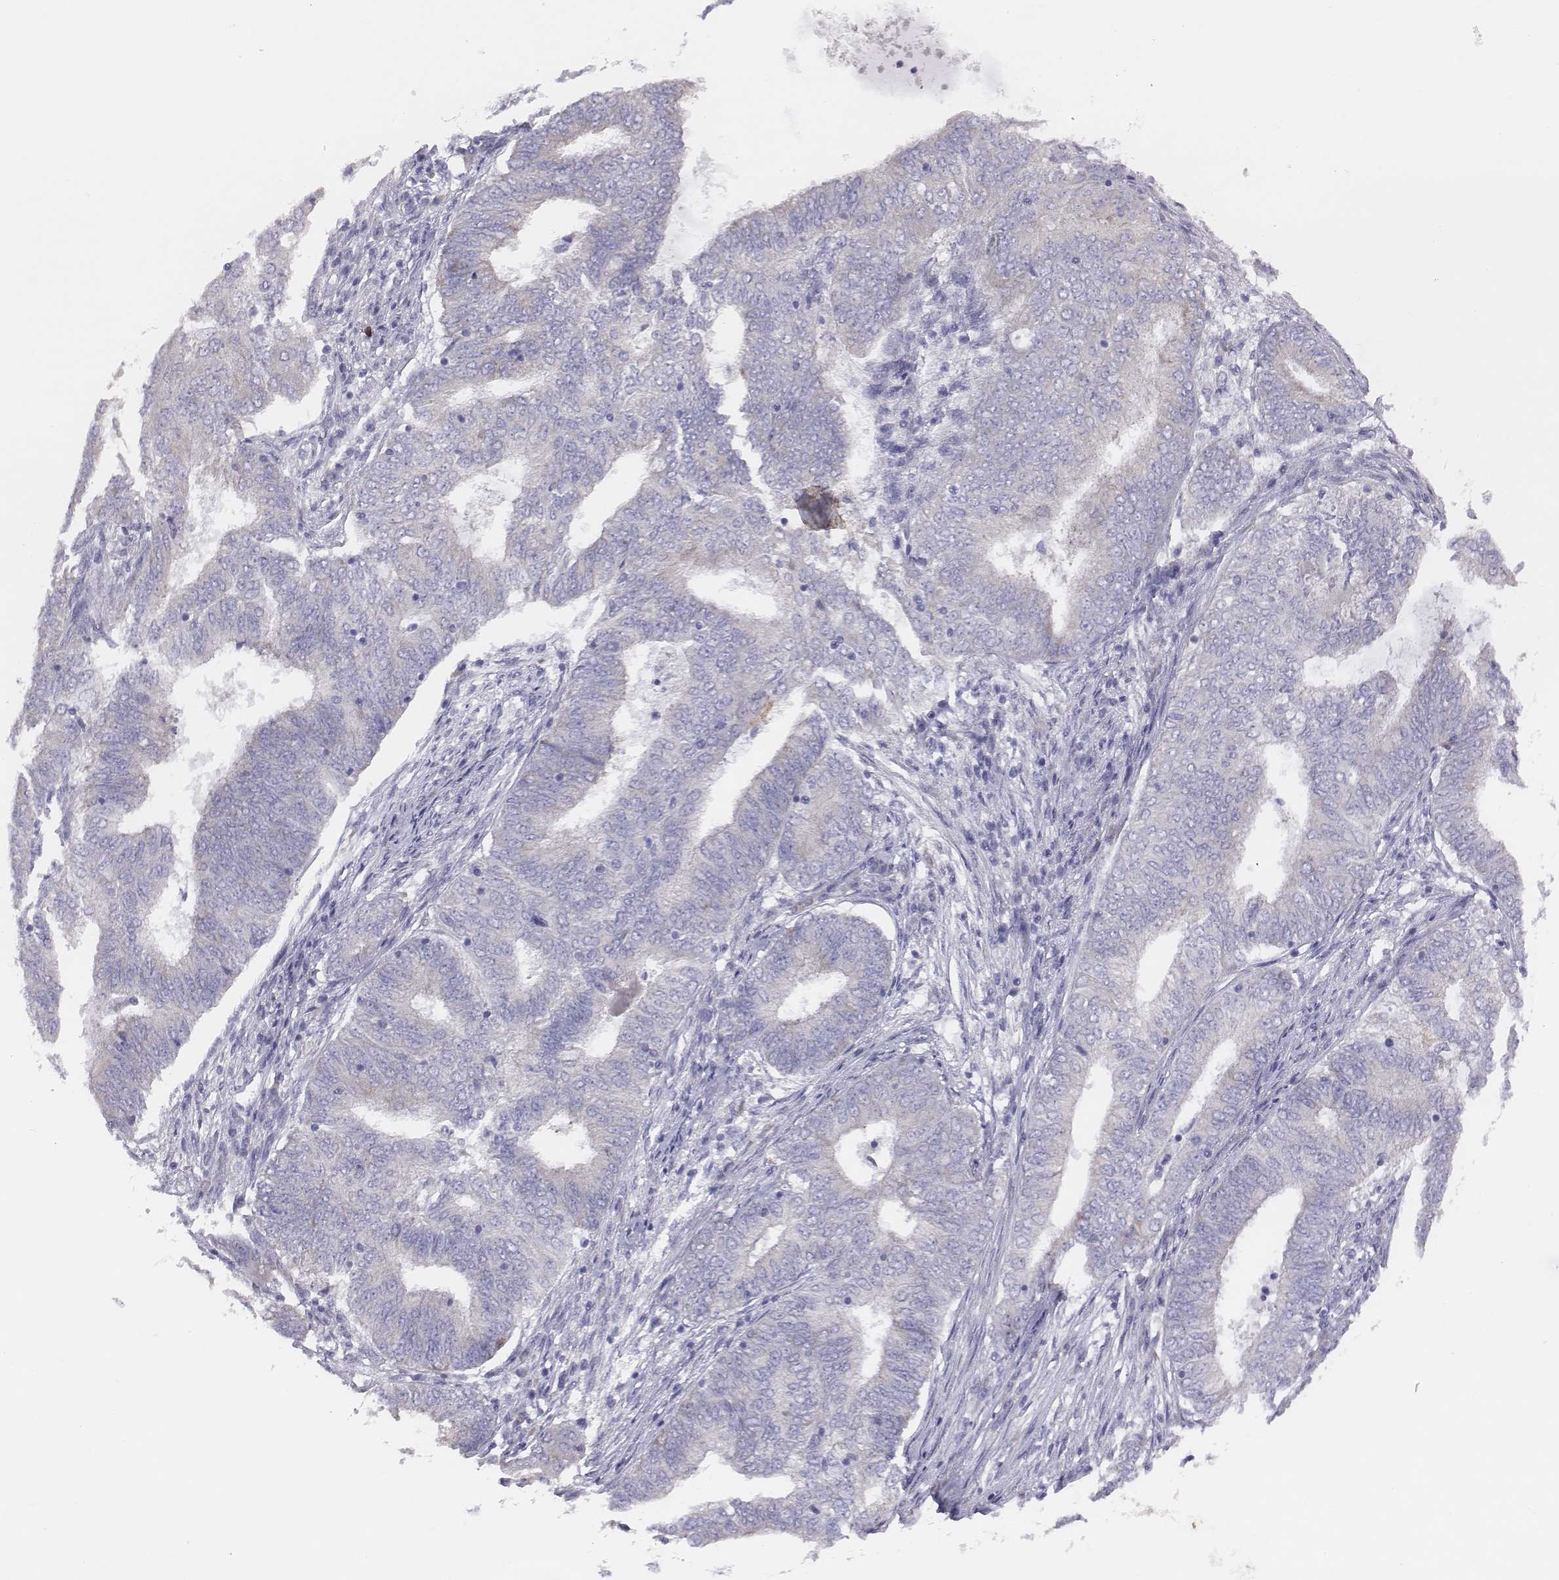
{"staining": {"intensity": "negative", "quantity": "none", "location": "none"}, "tissue": "endometrial cancer", "cell_type": "Tumor cells", "image_type": "cancer", "snomed": [{"axis": "morphology", "description": "Adenocarcinoma, NOS"}, {"axis": "topography", "description": "Endometrium"}], "caption": "Endometrial adenocarcinoma stained for a protein using immunohistochemistry (IHC) exhibits no staining tumor cells.", "gene": "CHST14", "patient": {"sex": "female", "age": 62}}